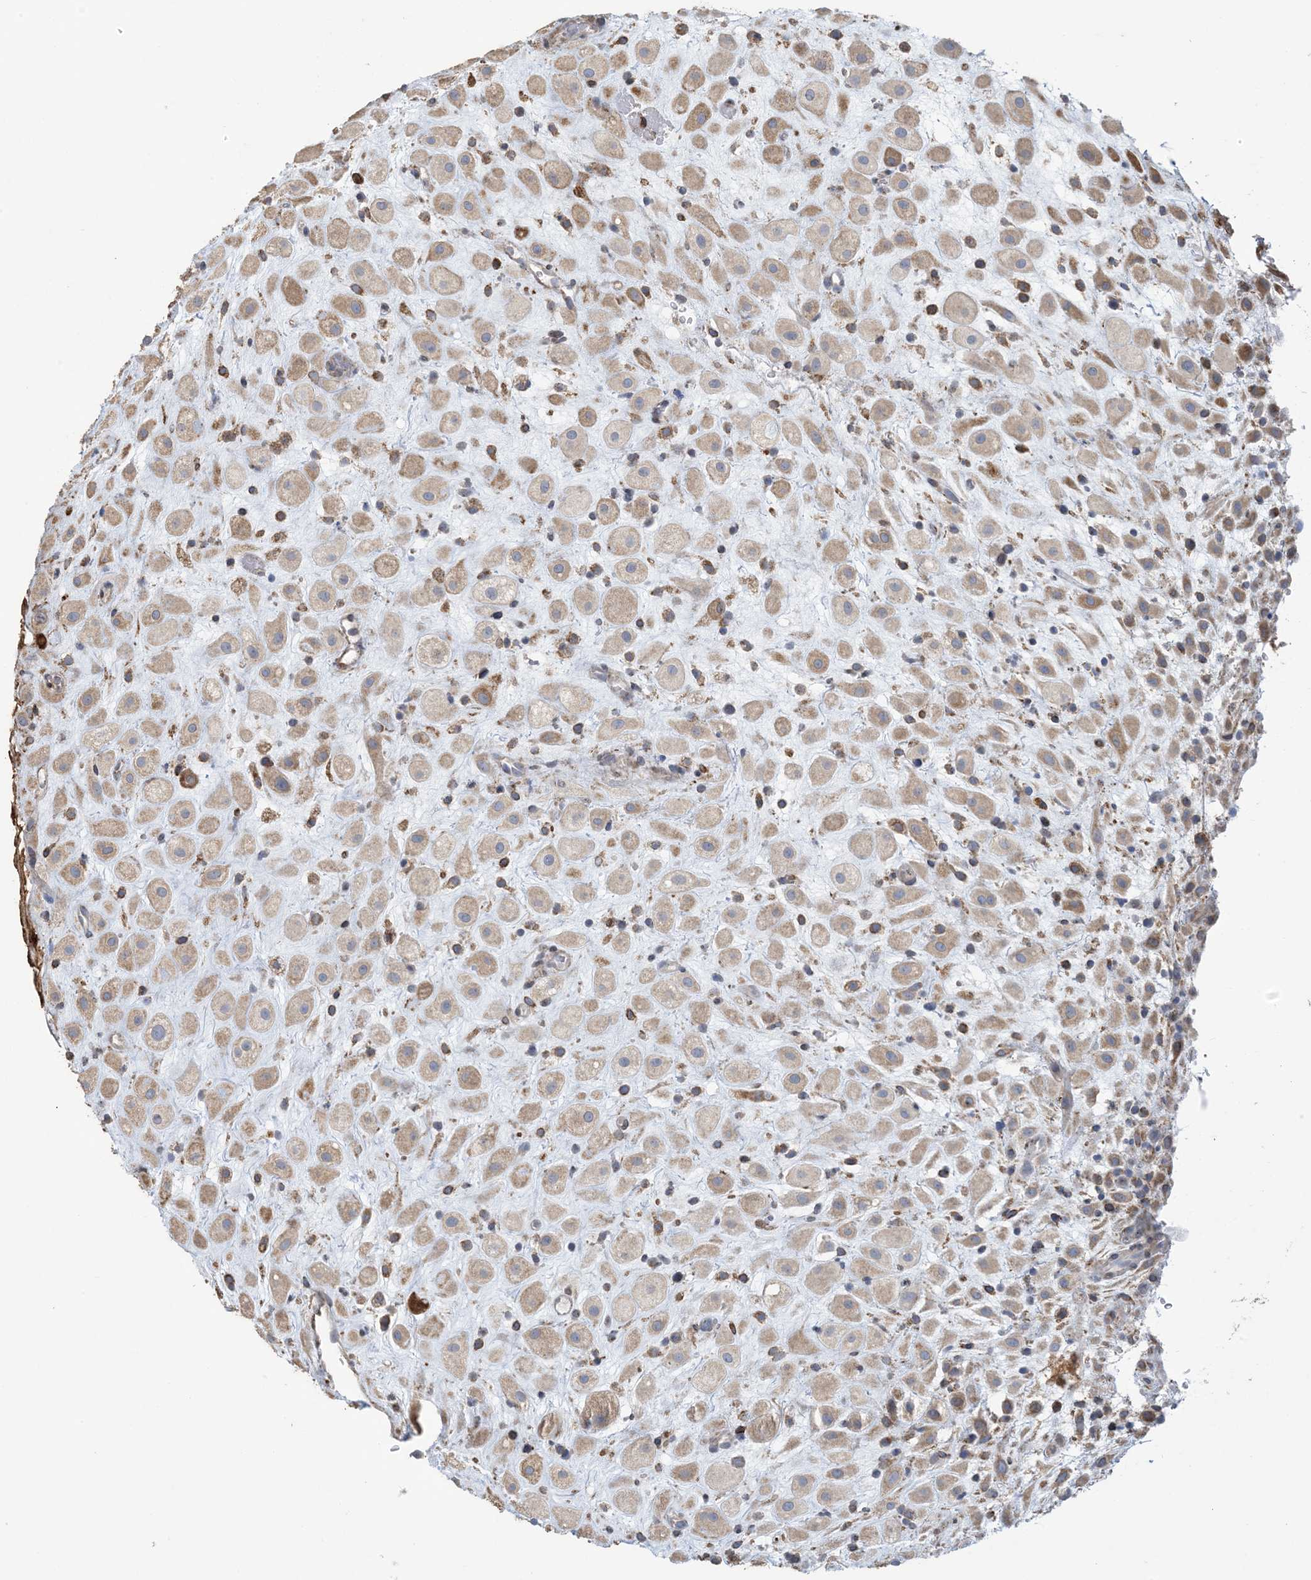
{"staining": {"intensity": "weak", "quantity": ">75%", "location": "cytoplasmic/membranous"}, "tissue": "placenta", "cell_type": "Decidual cells", "image_type": "normal", "snomed": [{"axis": "morphology", "description": "Normal tissue, NOS"}, {"axis": "topography", "description": "Placenta"}], "caption": "About >75% of decidual cells in benign placenta display weak cytoplasmic/membranous protein expression as visualized by brown immunohistochemical staining.", "gene": "SHANK1", "patient": {"sex": "female", "age": 35}}